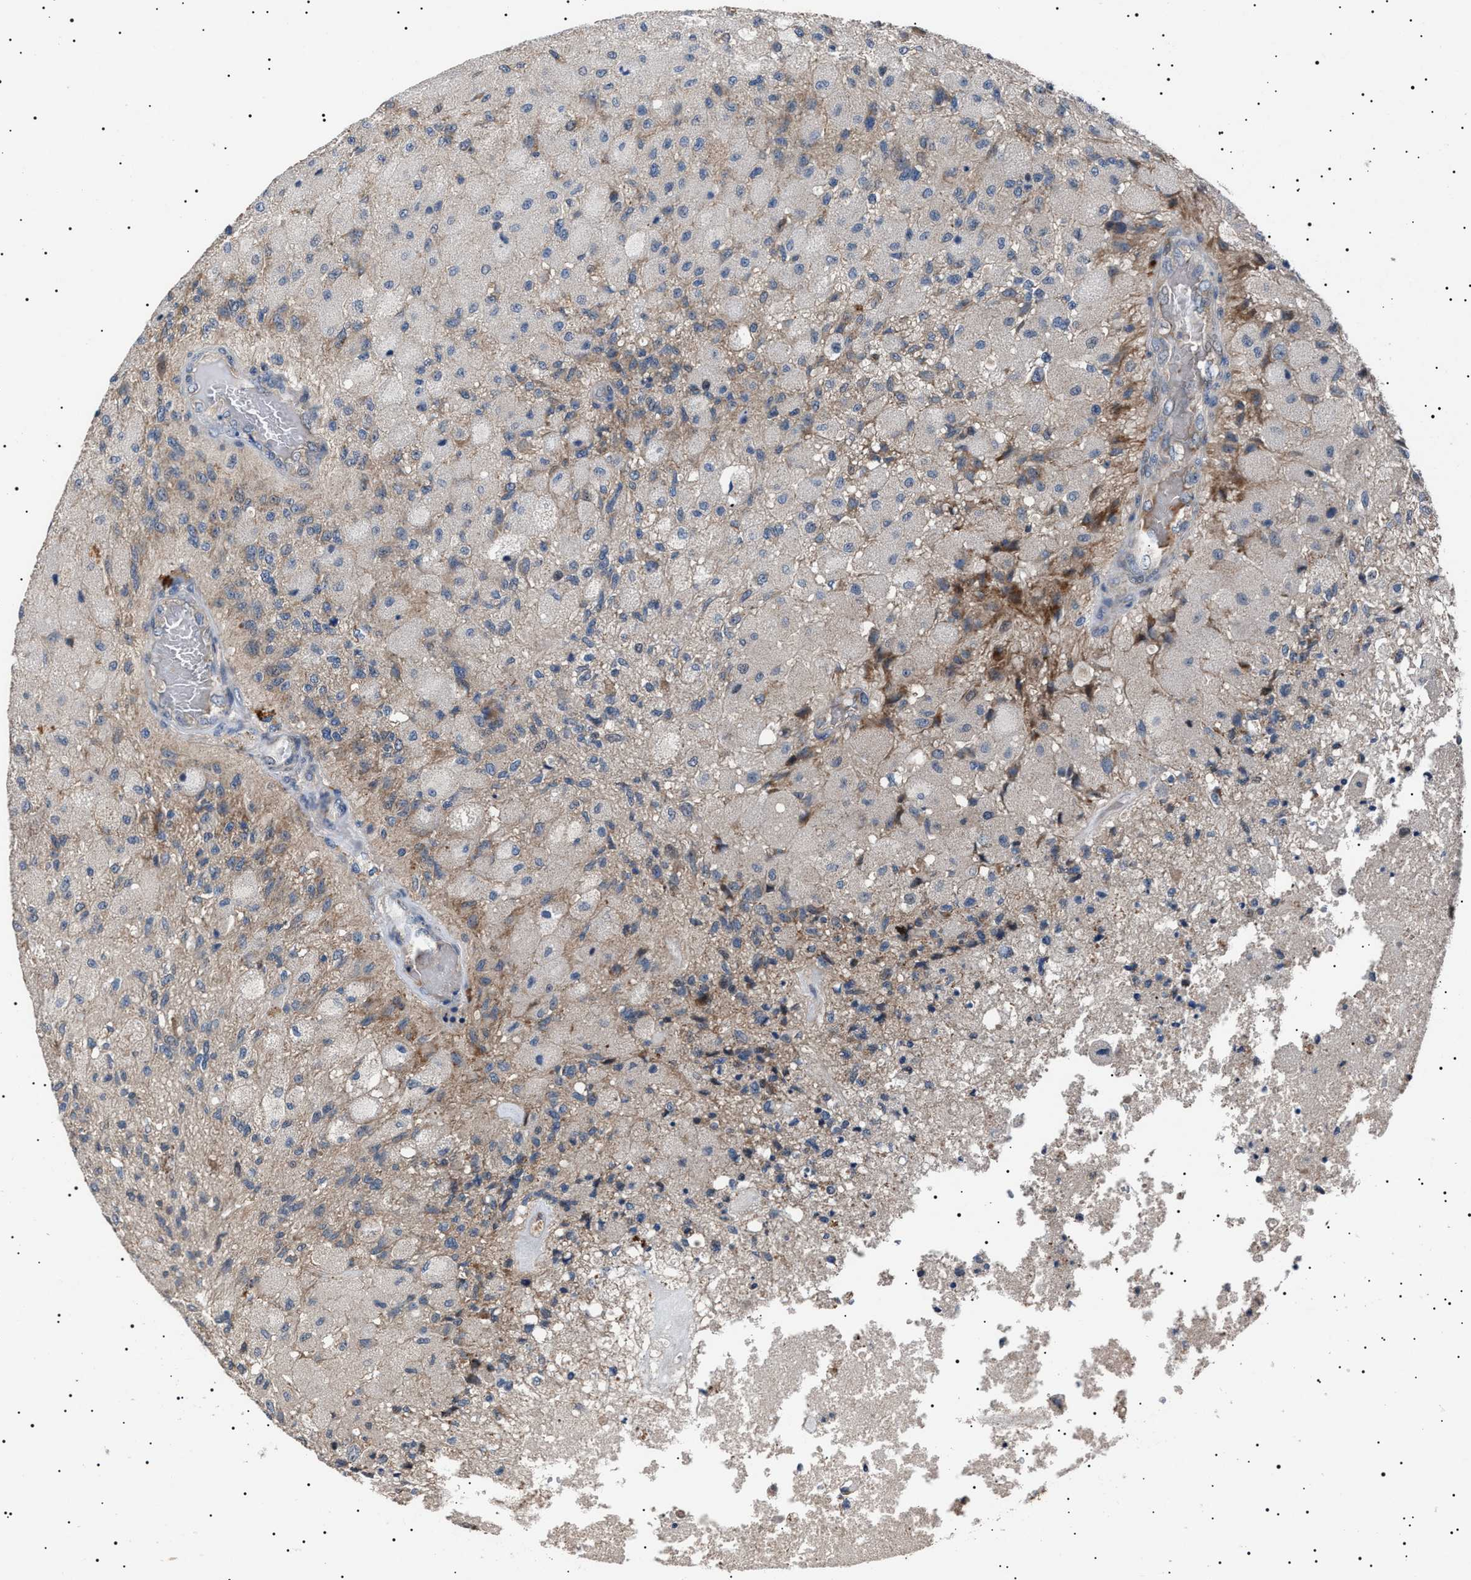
{"staining": {"intensity": "weak", "quantity": "<25%", "location": "cytoplasmic/membranous"}, "tissue": "glioma", "cell_type": "Tumor cells", "image_type": "cancer", "snomed": [{"axis": "morphology", "description": "Normal tissue, NOS"}, {"axis": "morphology", "description": "Glioma, malignant, High grade"}, {"axis": "topography", "description": "Cerebral cortex"}], "caption": "Immunohistochemical staining of human glioma reveals no significant staining in tumor cells. (Immunohistochemistry (ihc), brightfield microscopy, high magnification).", "gene": "PTRH1", "patient": {"sex": "male", "age": 77}}